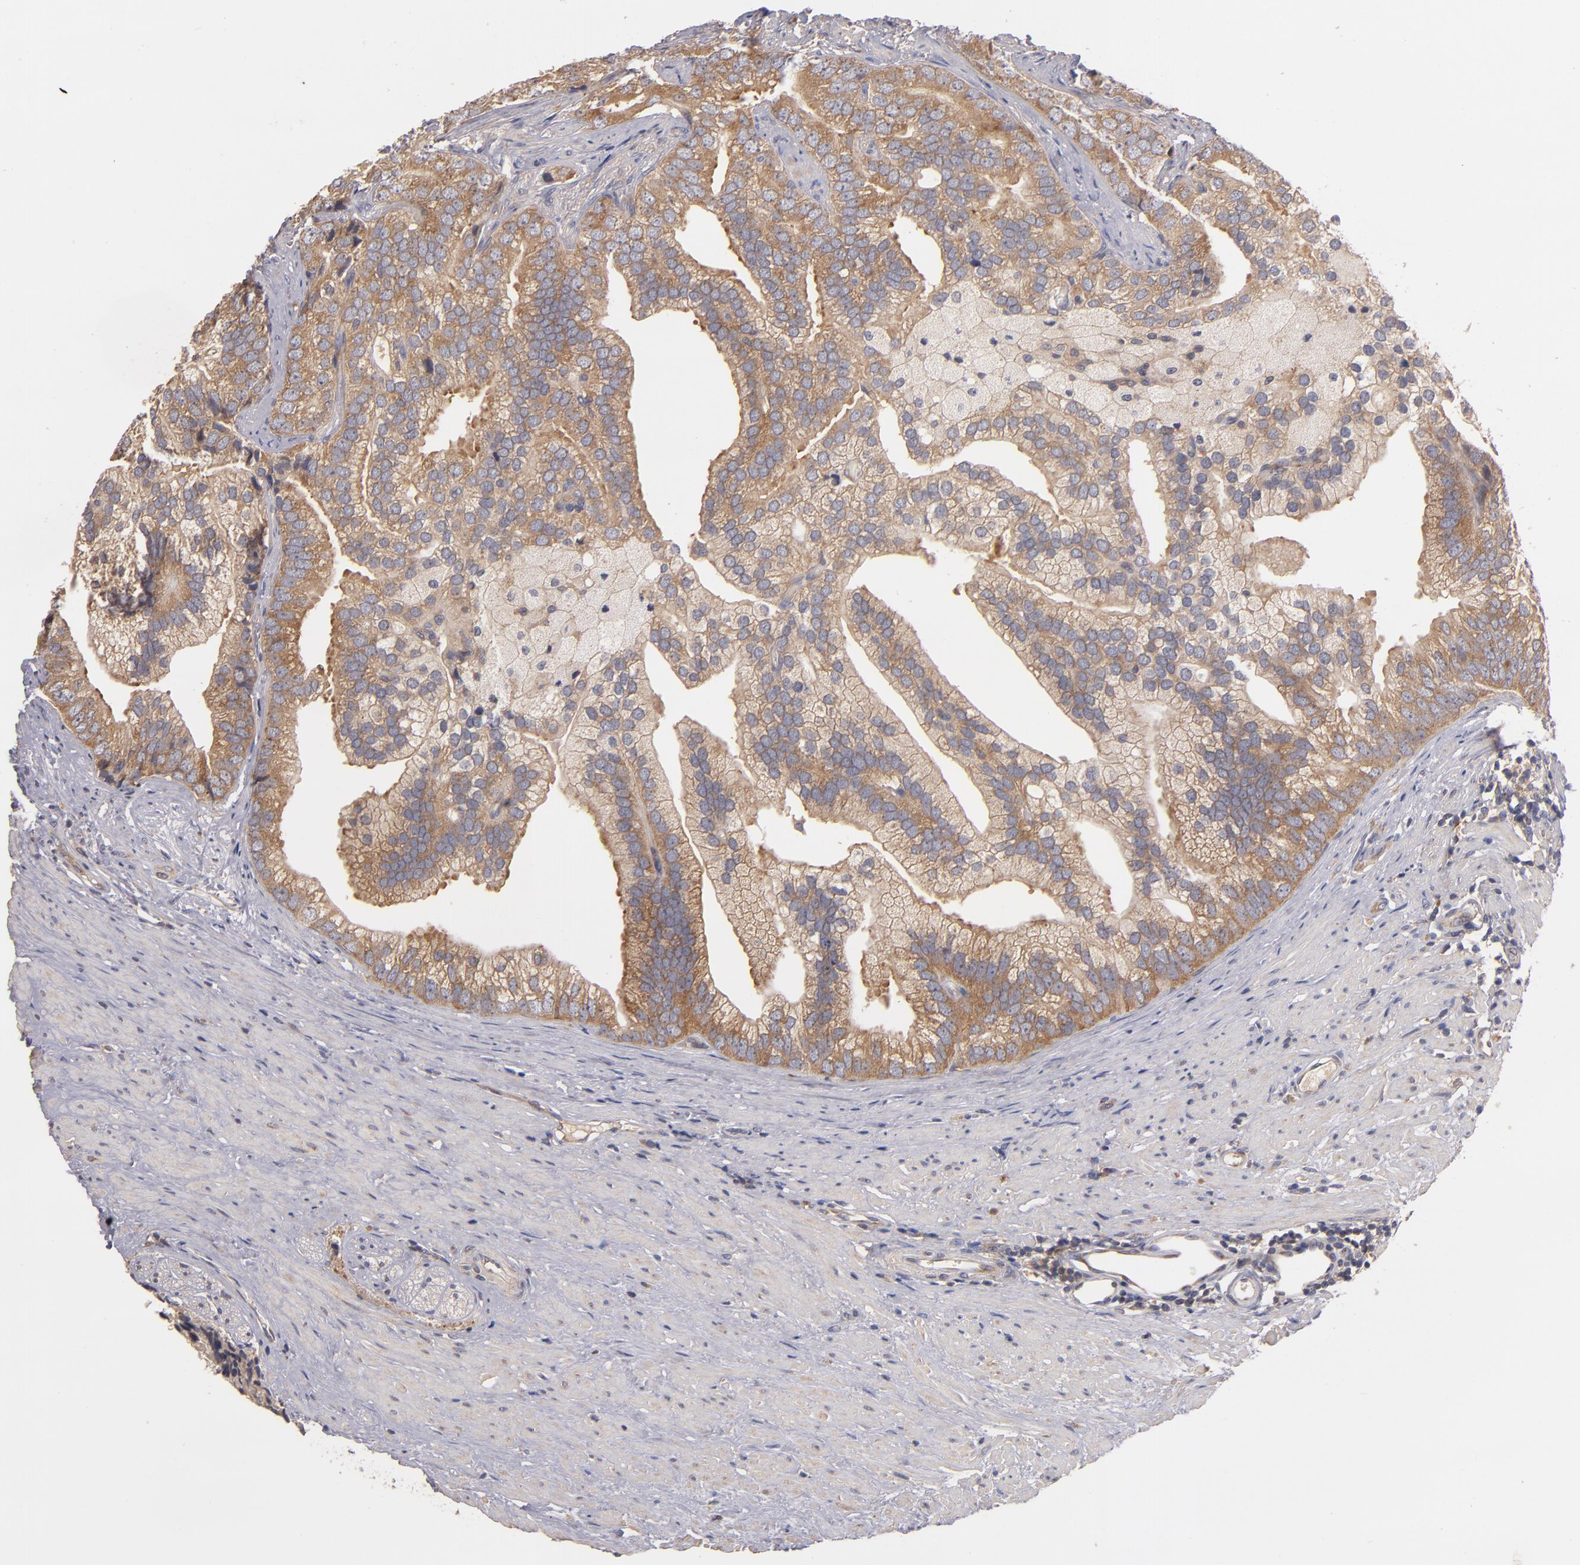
{"staining": {"intensity": "moderate", "quantity": ">75%", "location": "cytoplasmic/membranous"}, "tissue": "prostate cancer", "cell_type": "Tumor cells", "image_type": "cancer", "snomed": [{"axis": "morphology", "description": "Adenocarcinoma, Low grade"}, {"axis": "topography", "description": "Prostate"}], "caption": "DAB (3,3'-diaminobenzidine) immunohistochemical staining of human low-grade adenocarcinoma (prostate) shows moderate cytoplasmic/membranous protein positivity in about >75% of tumor cells.", "gene": "UPF3B", "patient": {"sex": "male", "age": 71}}